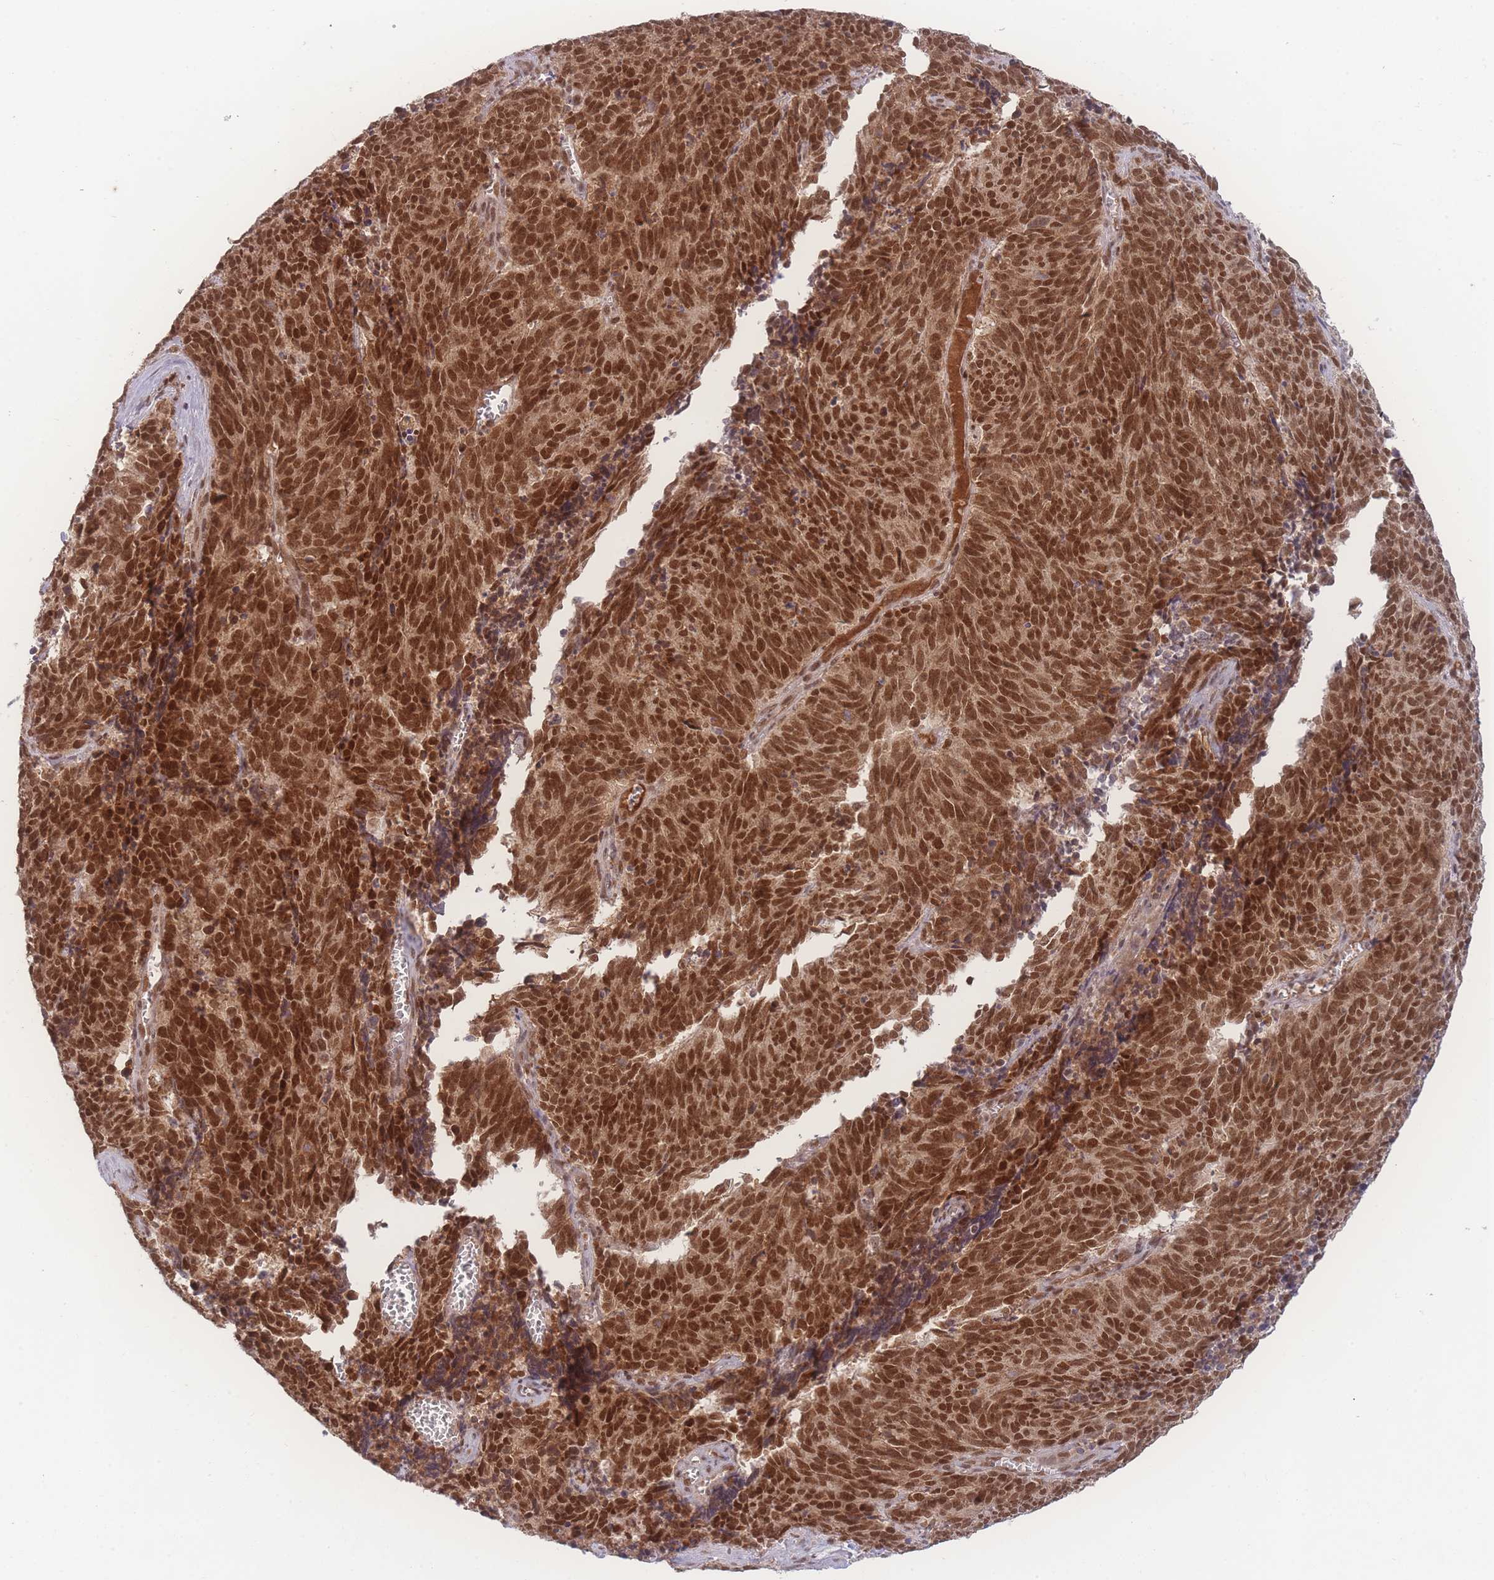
{"staining": {"intensity": "strong", "quantity": ">75%", "location": "nuclear"}, "tissue": "cervical cancer", "cell_type": "Tumor cells", "image_type": "cancer", "snomed": [{"axis": "morphology", "description": "Squamous cell carcinoma, NOS"}, {"axis": "topography", "description": "Cervix"}], "caption": "This is an image of immunohistochemistry (IHC) staining of cervical cancer, which shows strong expression in the nuclear of tumor cells.", "gene": "RAVER1", "patient": {"sex": "female", "age": 29}}